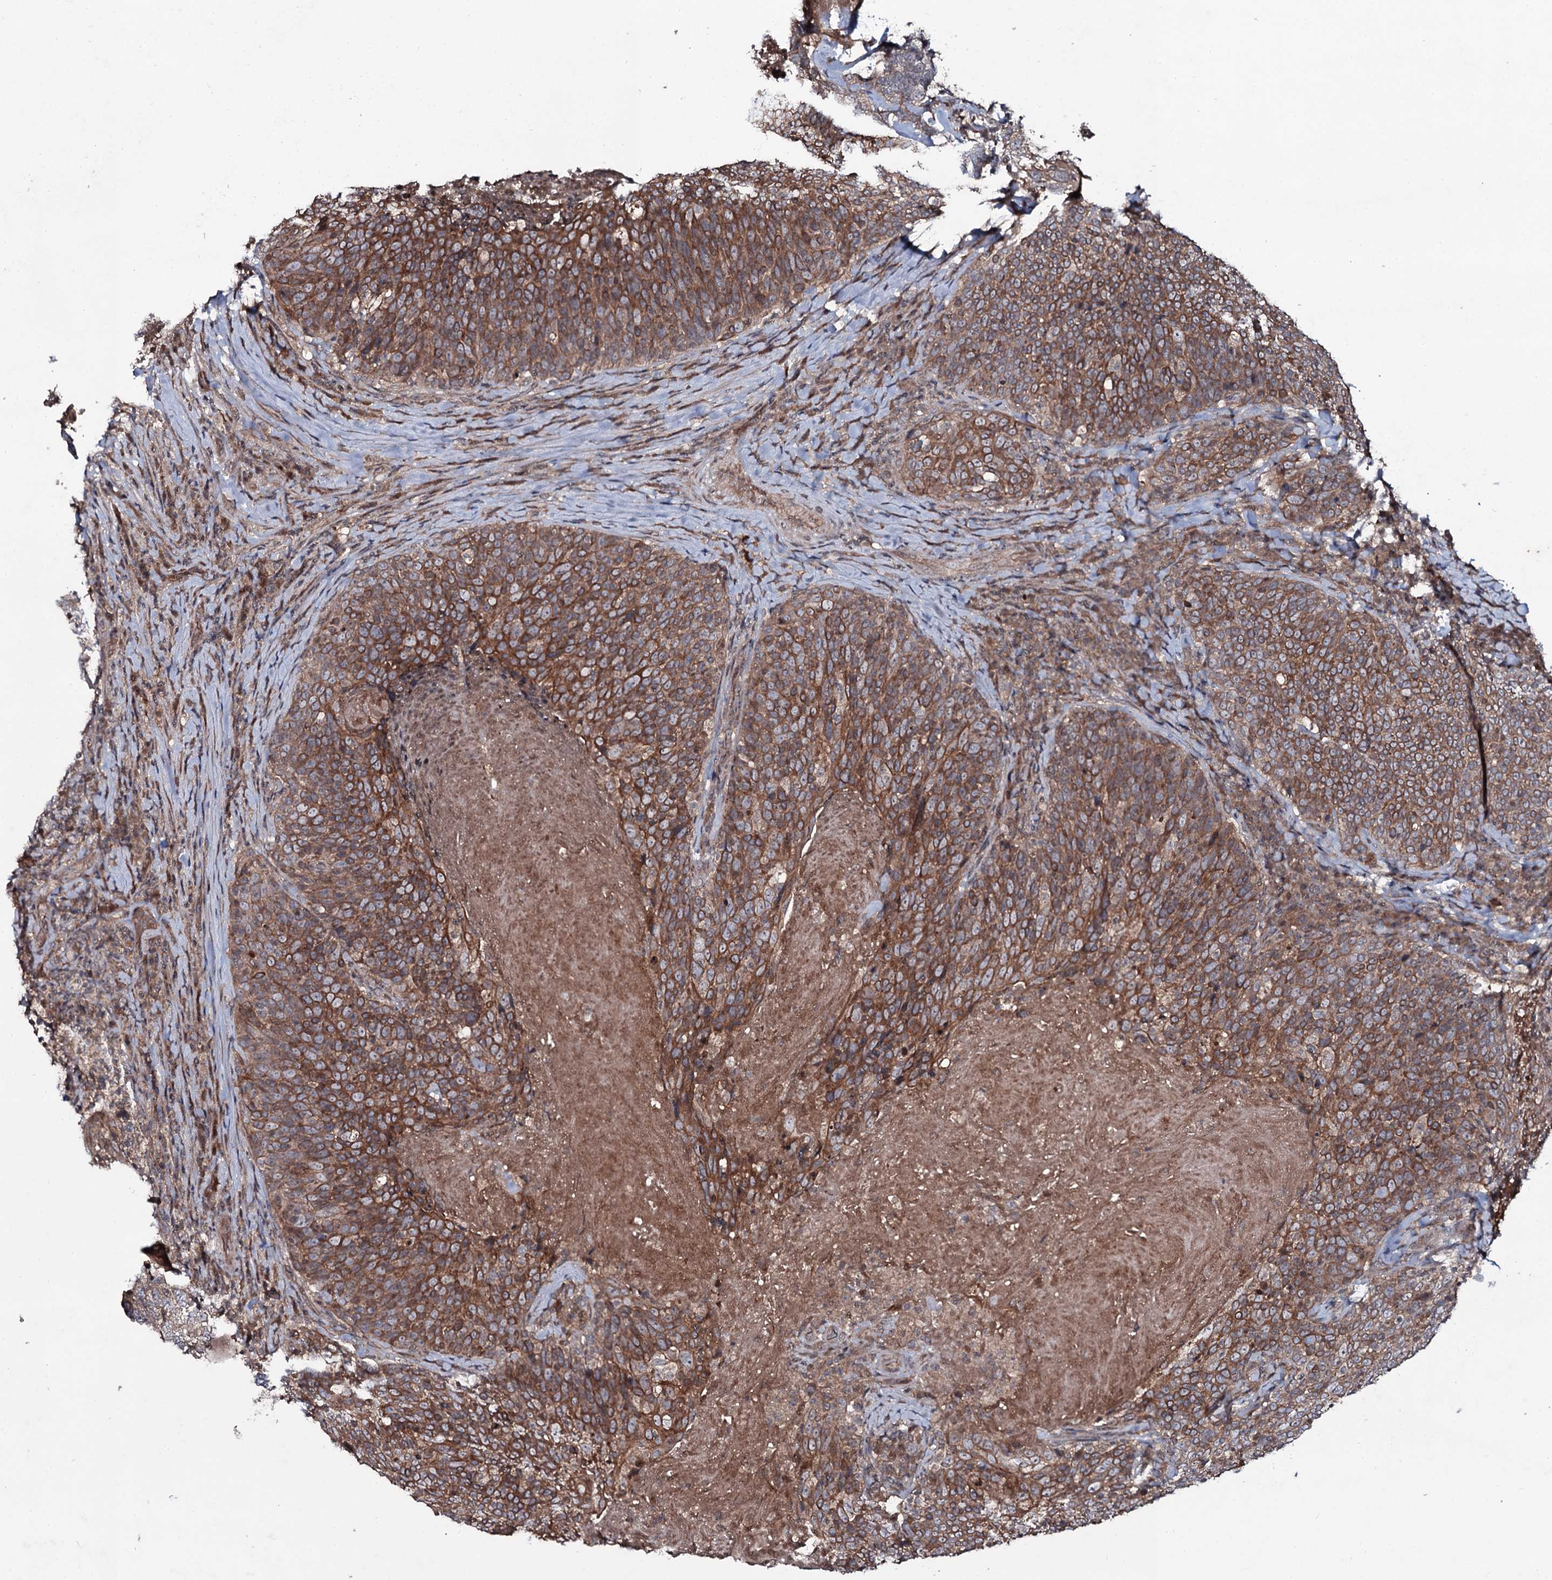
{"staining": {"intensity": "strong", "quantity": ">75%", "location": "cytoplasmic/membranous"}, "tissue": "head and neck cancer", "cell_type": "Tumor cells", "image_type": "cancer", "snomed": [{"axis": "morphology", "description": "Squamous cell carcinoma, NOS"}, {"axis": "morphology", "description": "Squamous cell carcinoma, metastatic, NOS"}, {"axis": "topography", "description": "Lymph node"}, {"axis": "topography", "description": "Head-Neck"}], "caption": "Tumor cells display high levels of strong cytoplasmic/membranous expression in about >75% of cells in head and neck squamous cell carcinoma. Using DAB (brown) and hematoxylin (blue) stains, captured at high magnification using brightfield microscopy.", "gene": "SNAP23", "patient": {"sex": "male", "age": 62}}